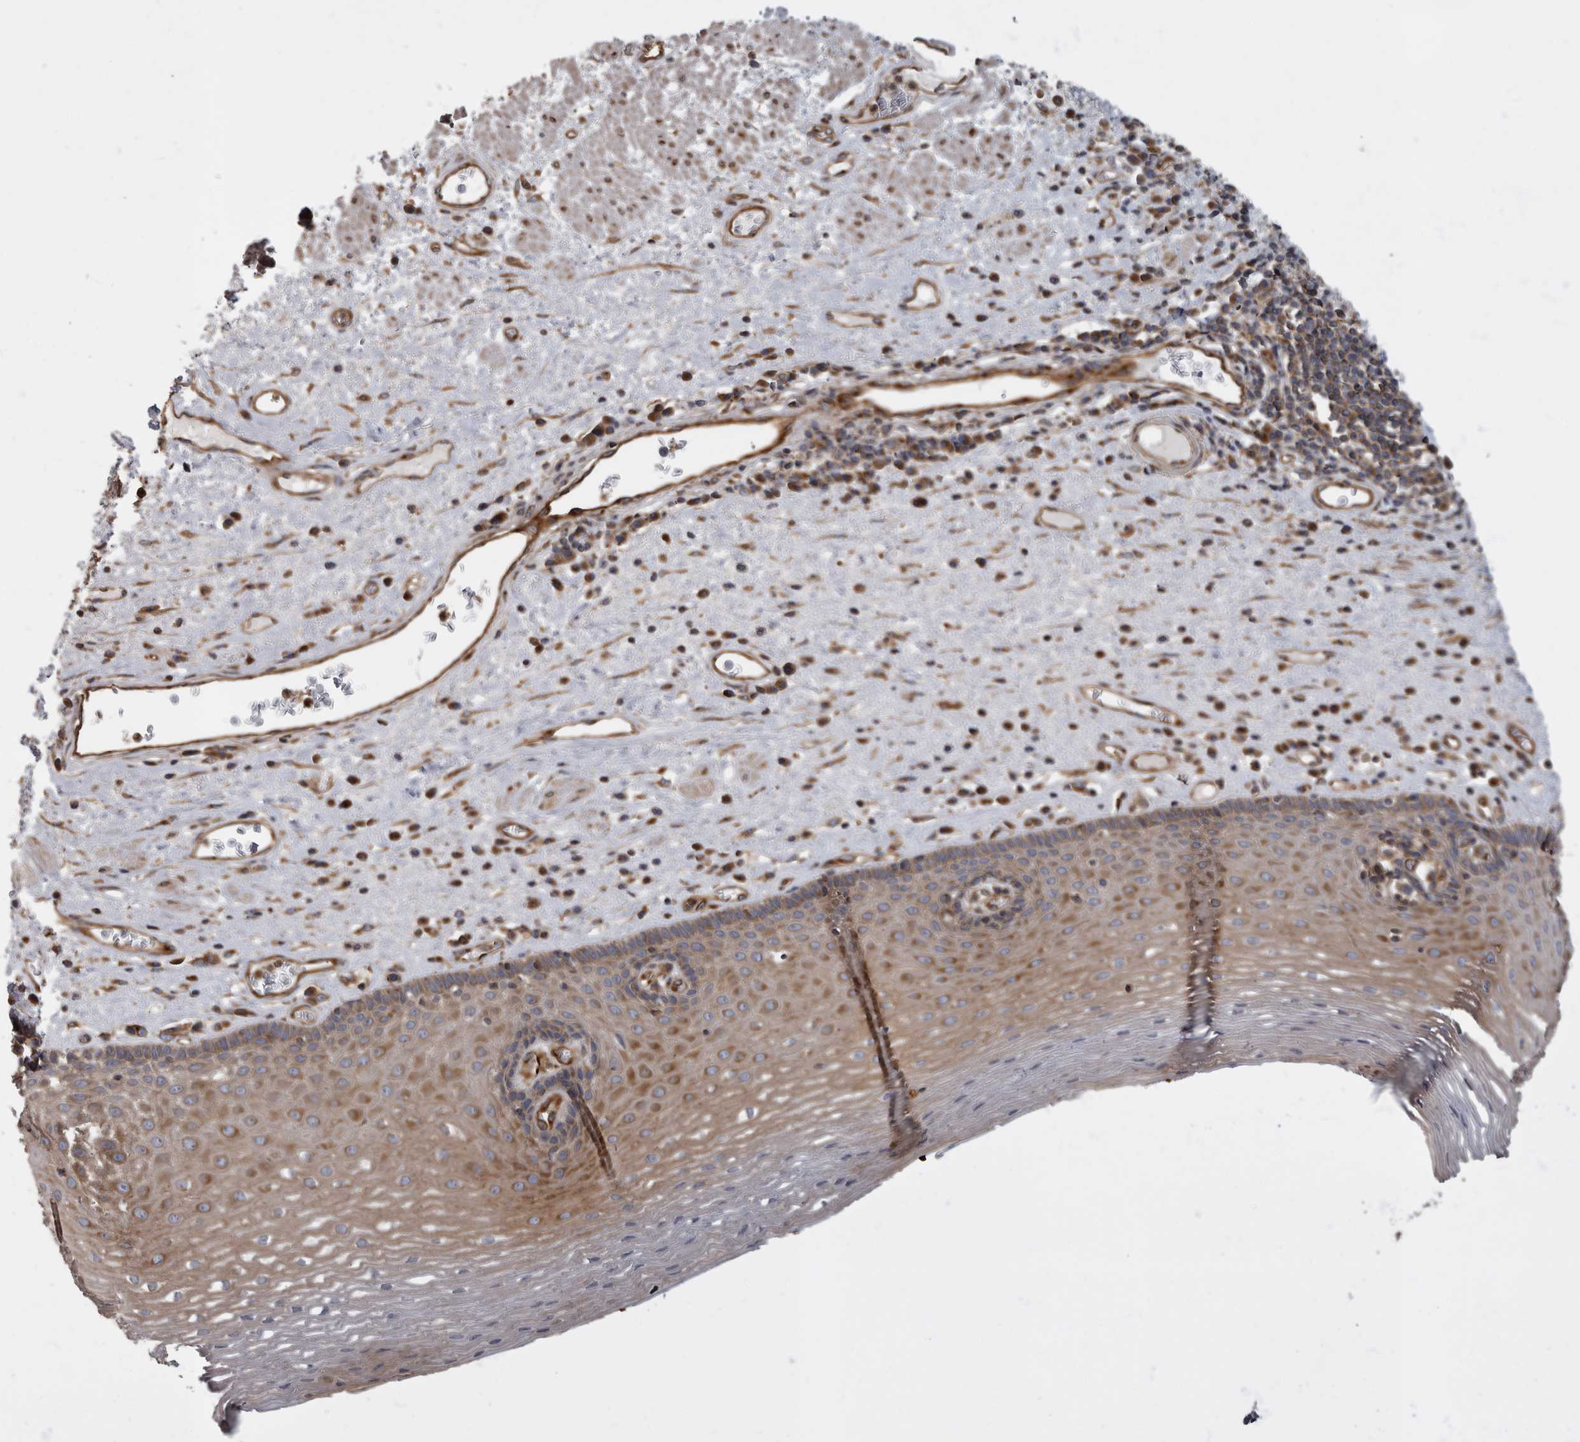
{"staining": {"intensity": "moderate", "quantity": ">75%", "location": "cytoplasmic/membranous"}, "tissue": "esophagus", "cell_type": "Squamous epithelial cells", "image_type": "normal", "snomed": [{"axis": "morphology", "description": "Normal tissue, NOS"}, {"axis": "morphology", "description": "Adenocarcinoma, NOS"}, {"axis": "topography", "description": "Esophagus"}], "caption": "The photomicrograph reveals staining of unremarkable esophagus, revealing moderate cytoplasmic/membranous protein positivity (brown color) within squamous epithelial cells. (DAB = brown stain, brightfield microscopy at high magnification).", "gene": "HOOK3", "patient": {"sex": "male", "age": 62}}